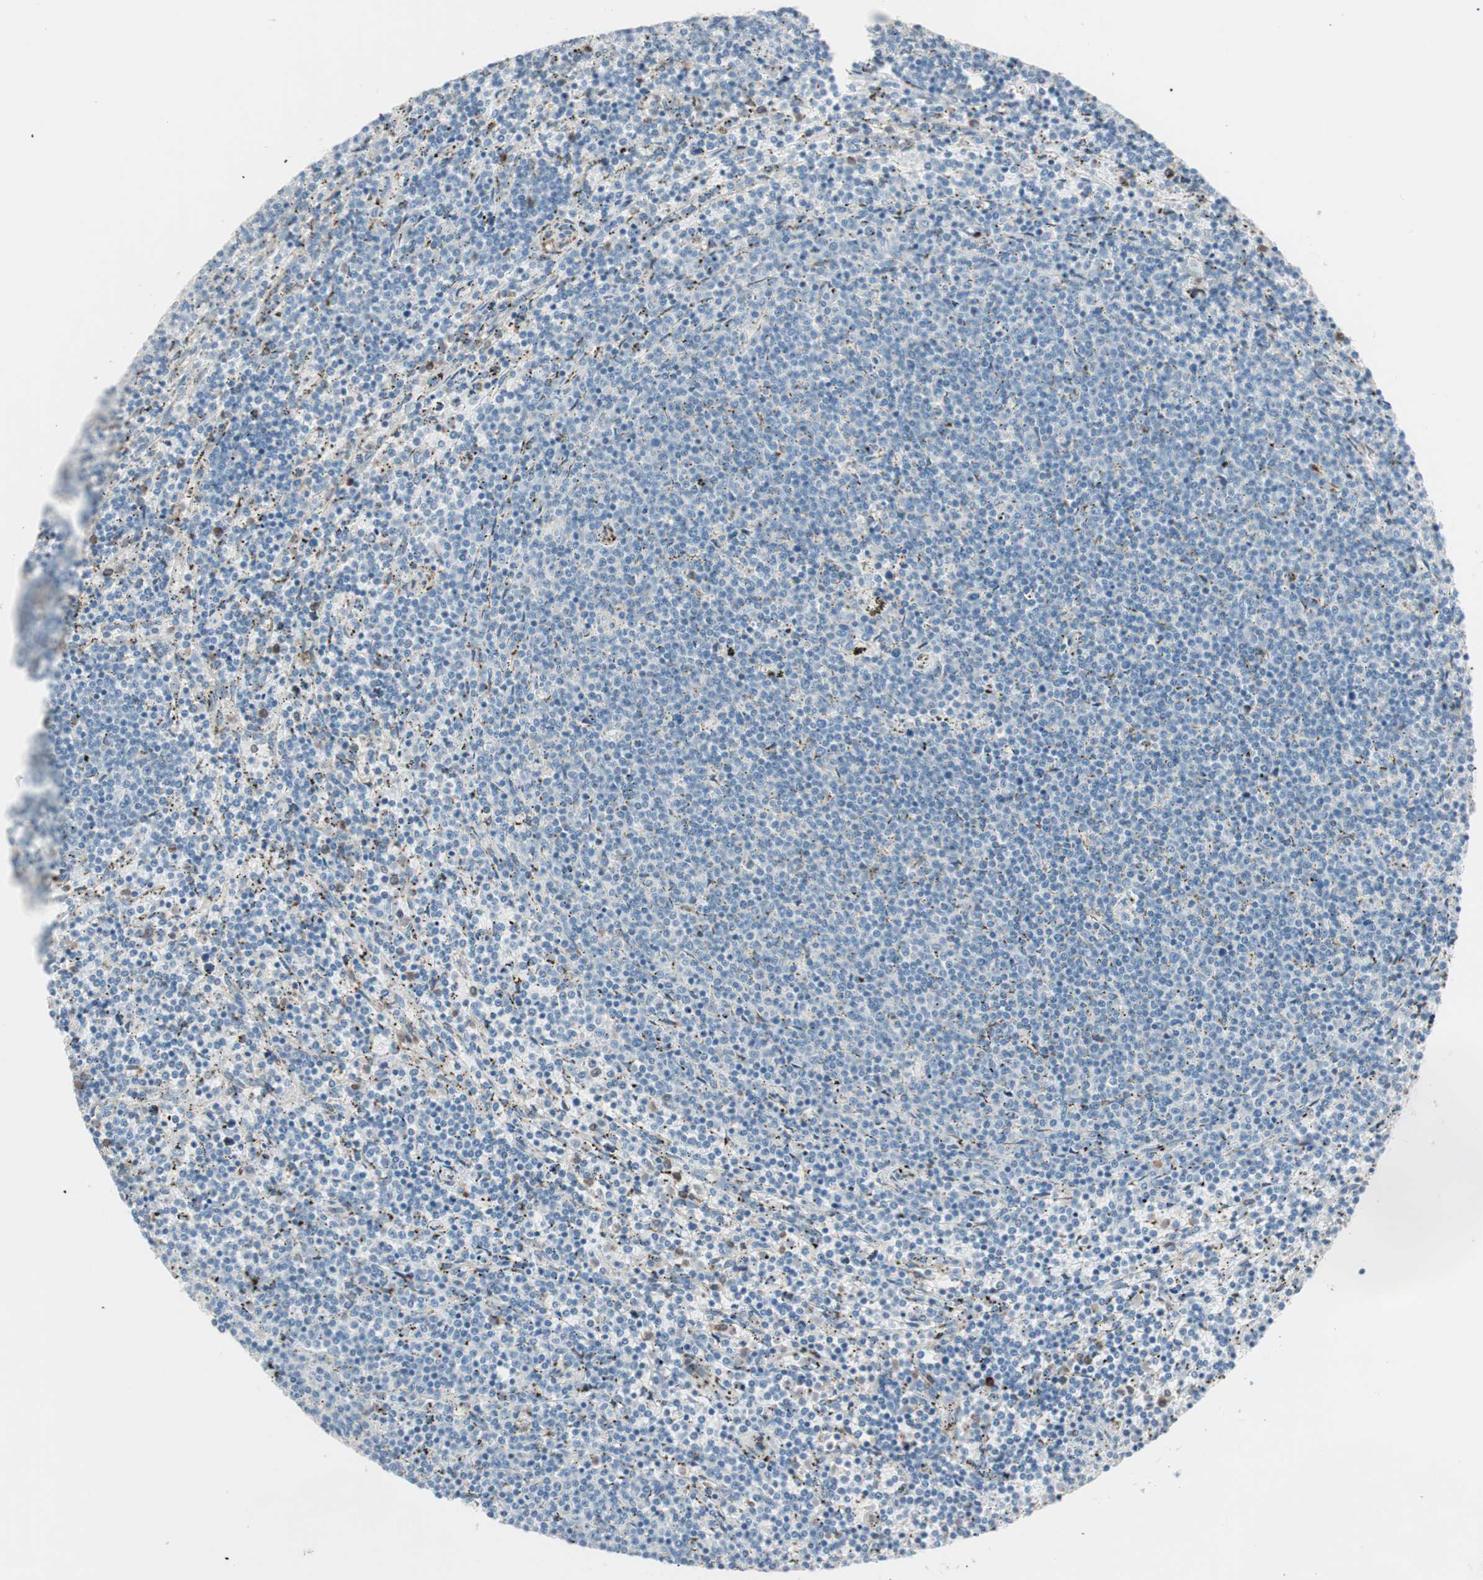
{"staining": {"intensity": "negative", "quantity": "none", "location": "none"}, "tissue": "lymphoma", "cell_type": "Tumor cells", "image_type": "cancer", "snomed": [{"axis": "morphology", "description": "Malignant lymphoma, non-Hodgkin's type, Low grade"}, {"axis": "topography", "description": "Spleen"}], "caption": "IHC of human lymphoma reveals no expression in tumor cells.", "gene": "P4HTM", "patient": {"sex": "female", "age": 50}}